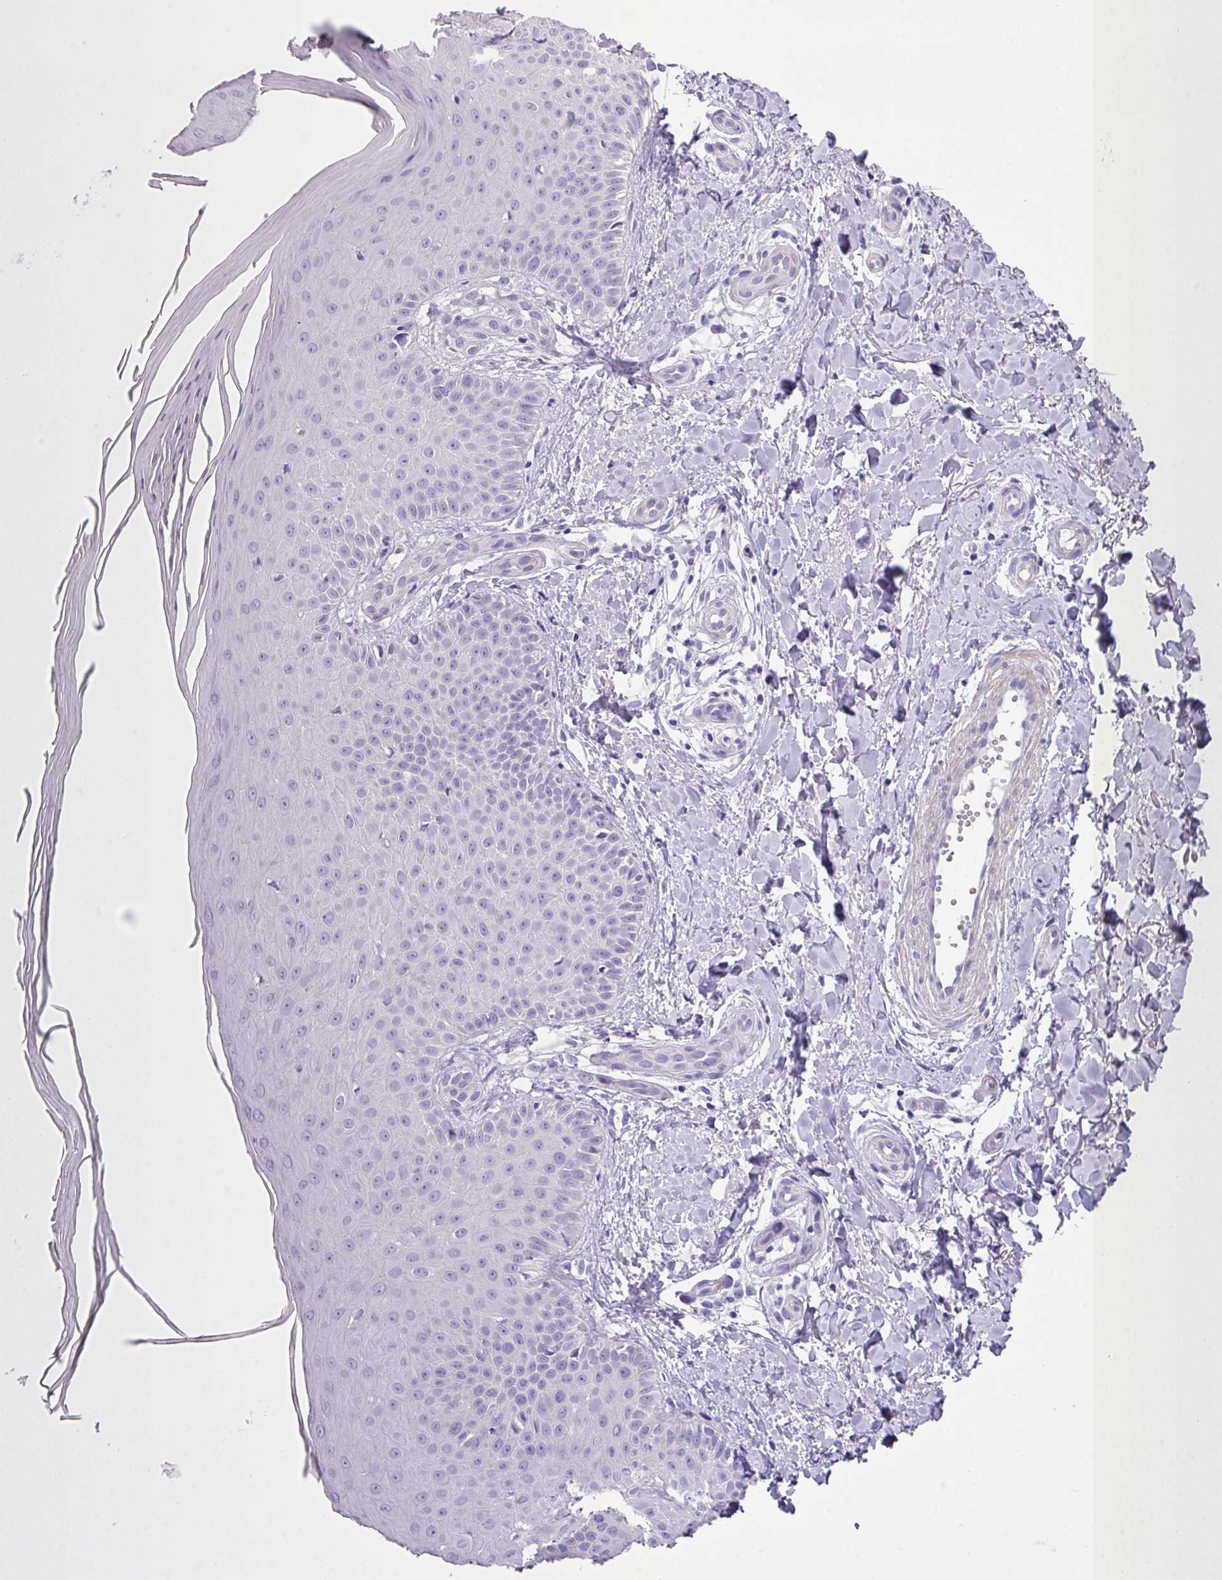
{"staining": {"intensity": "negative", "quantity": "none", "location": "none"}, "tissue": "skin", "cell_type": "Fibroblasts", "image_type": "normal", "snomed": [{"axis": "morphology", "description": "Normal tissue, NOS"}, {"axis": "topography", "description": "Skin"}], "caption": "Fibroblasts show no significant protein expression in normal skin. The staining was performed using DAB (3,3'-diaminobenzidine) to visualize the protein expression in brown, while the nuclei were stained in blue with hematoxylin (Magnification: 20x).", "gene": "GLI4", "patient": {"sex": "male", "age": 81}}